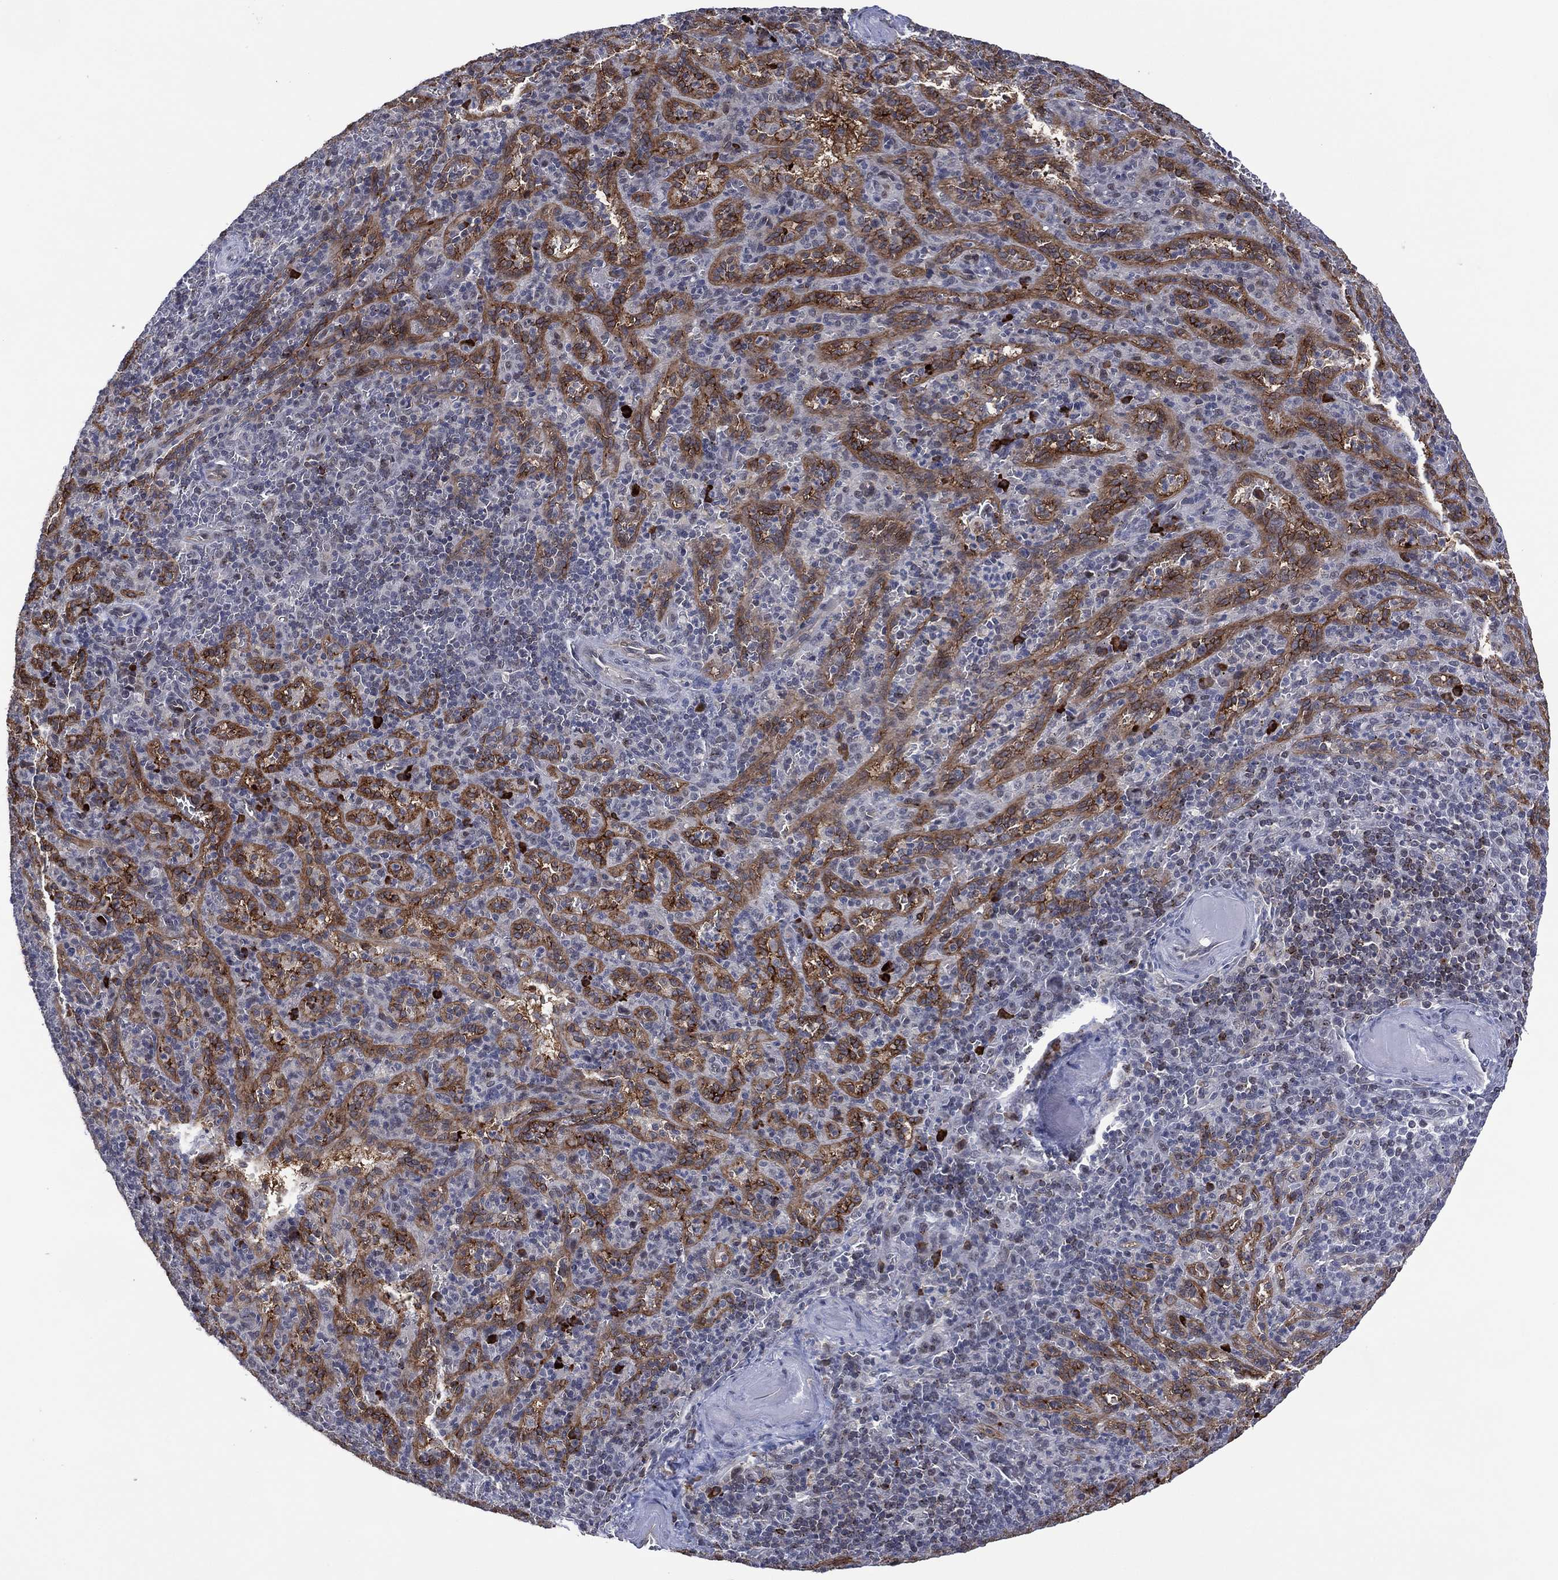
{"staining": {"intensity": "moderate", "quantity": "25%-75%", "location": "cytoplasmic/membranous"}, "tissue": "spleen", "cell_type": "Cells in red pulp", "image_type": "normal", "snomed": [{"axis": "morphology", "description": "Normal tissue, NOS"}, {"axis": "topography", "description": "Spleen"}], "caption": "Benign spleen reveals moderate cytoplasmic/membranous expression in approximately 25%-75% of cells in red pulp, visualized by immunohistochemistry. (DAB = brown stain, brightfield microscopy at high magnification).", "gene": "DPP4", "patient": {"sex": "male", "age": 57}}